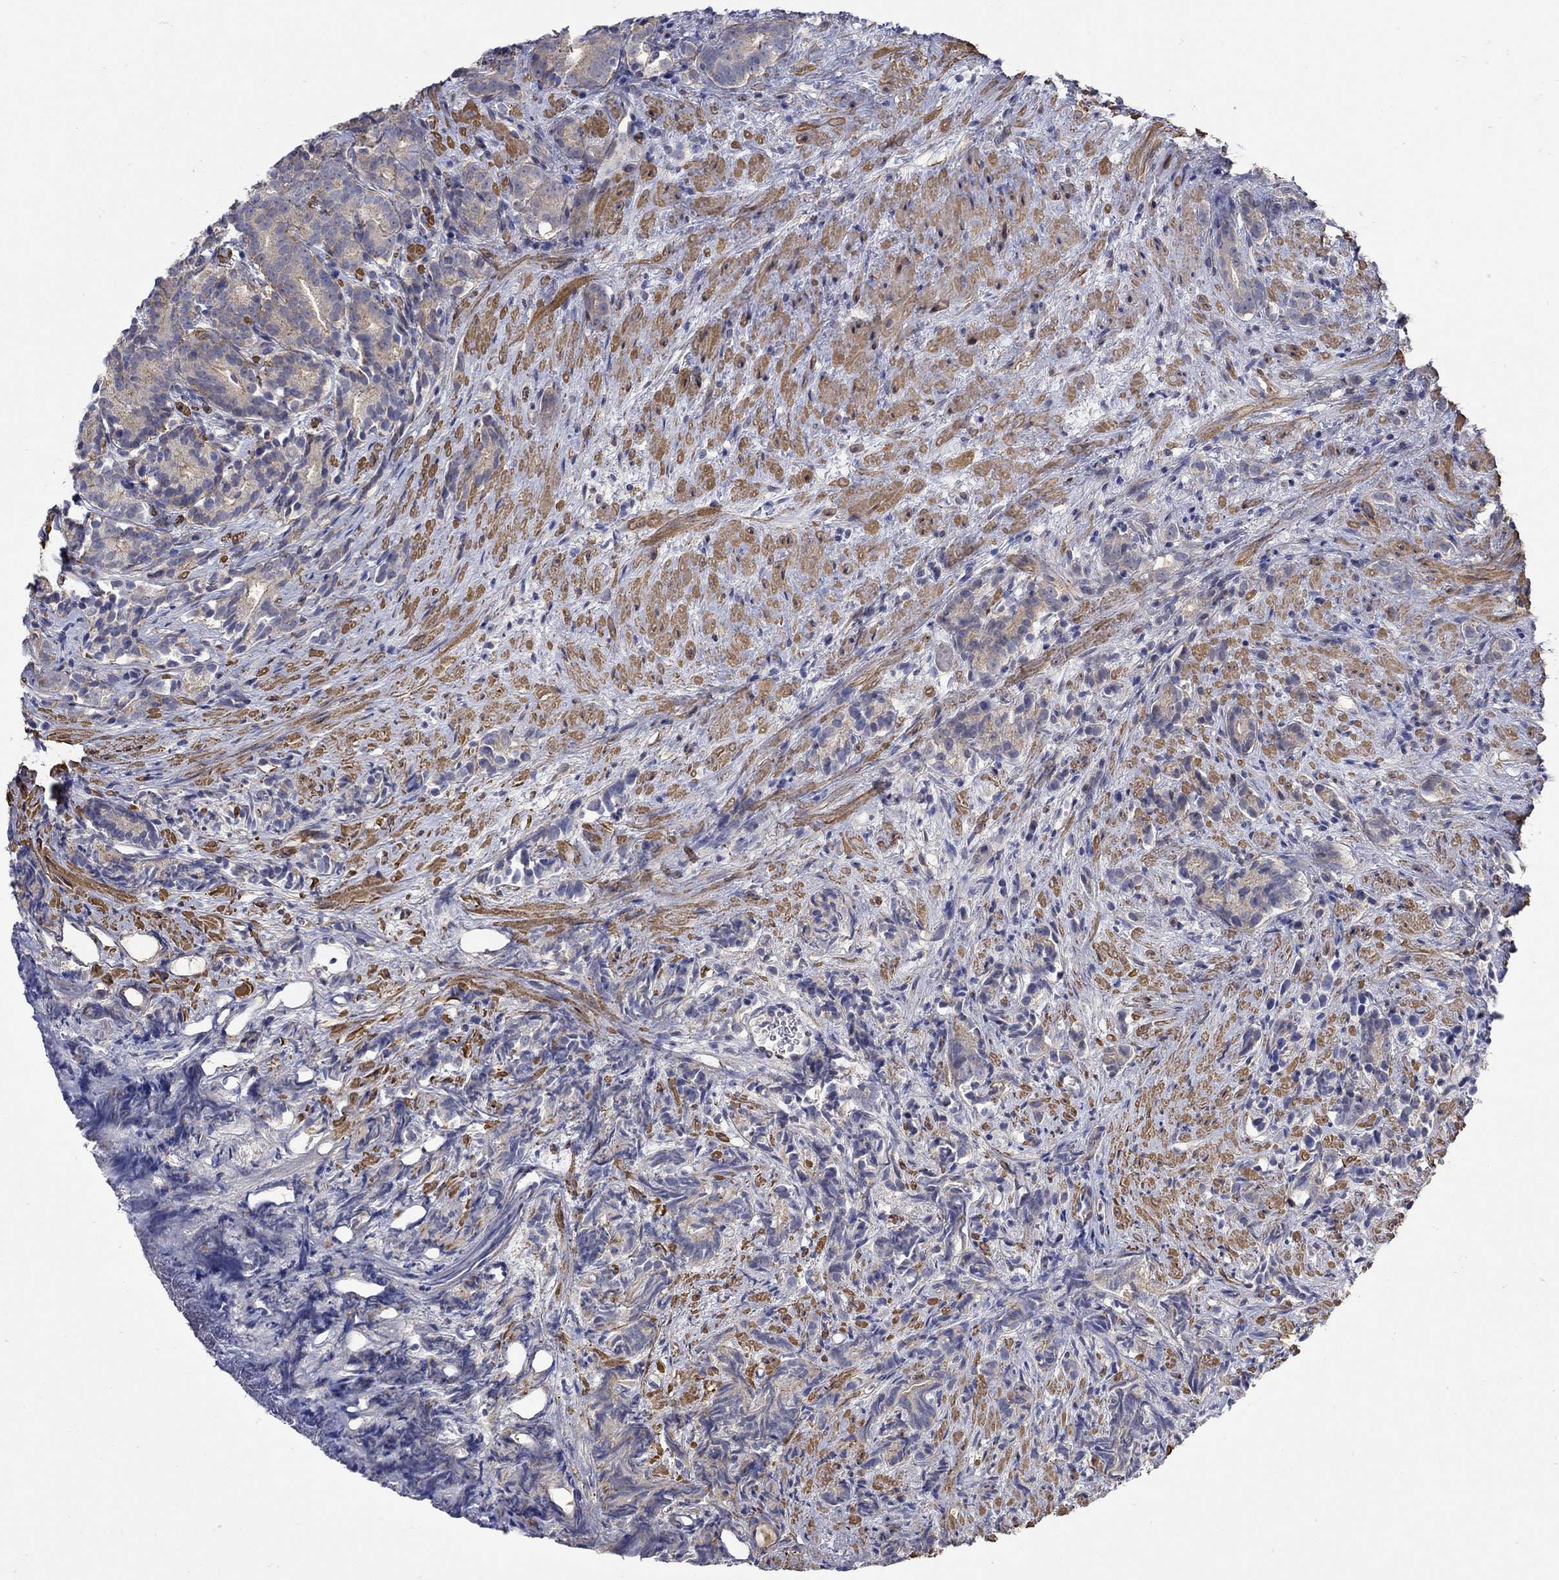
{"staining": {"intensity": "weak", "quantity": "25%-75%", "location": "cytoplasmic/membranous"}, "tissue": "prostate cancer", "cell_type": "Tumor cells", "image_type": "cancer", "snomed": [{"axis": "morphology", "description": "Adenocarcinoma, High grade"}, {"axis": "topography", "description": "Prostate"}], "caption": "This photomicrograph displays adenocarcinoma (high-grade) (prostate) stained with IHC to label a protein in brown. The cytoplasmic/membranous of tumor cells show weak positivity for the protein. Nuclei are counter-stained blue.", "gene": "SCN7A", "patient": {"sex": "male", "age": 90}}